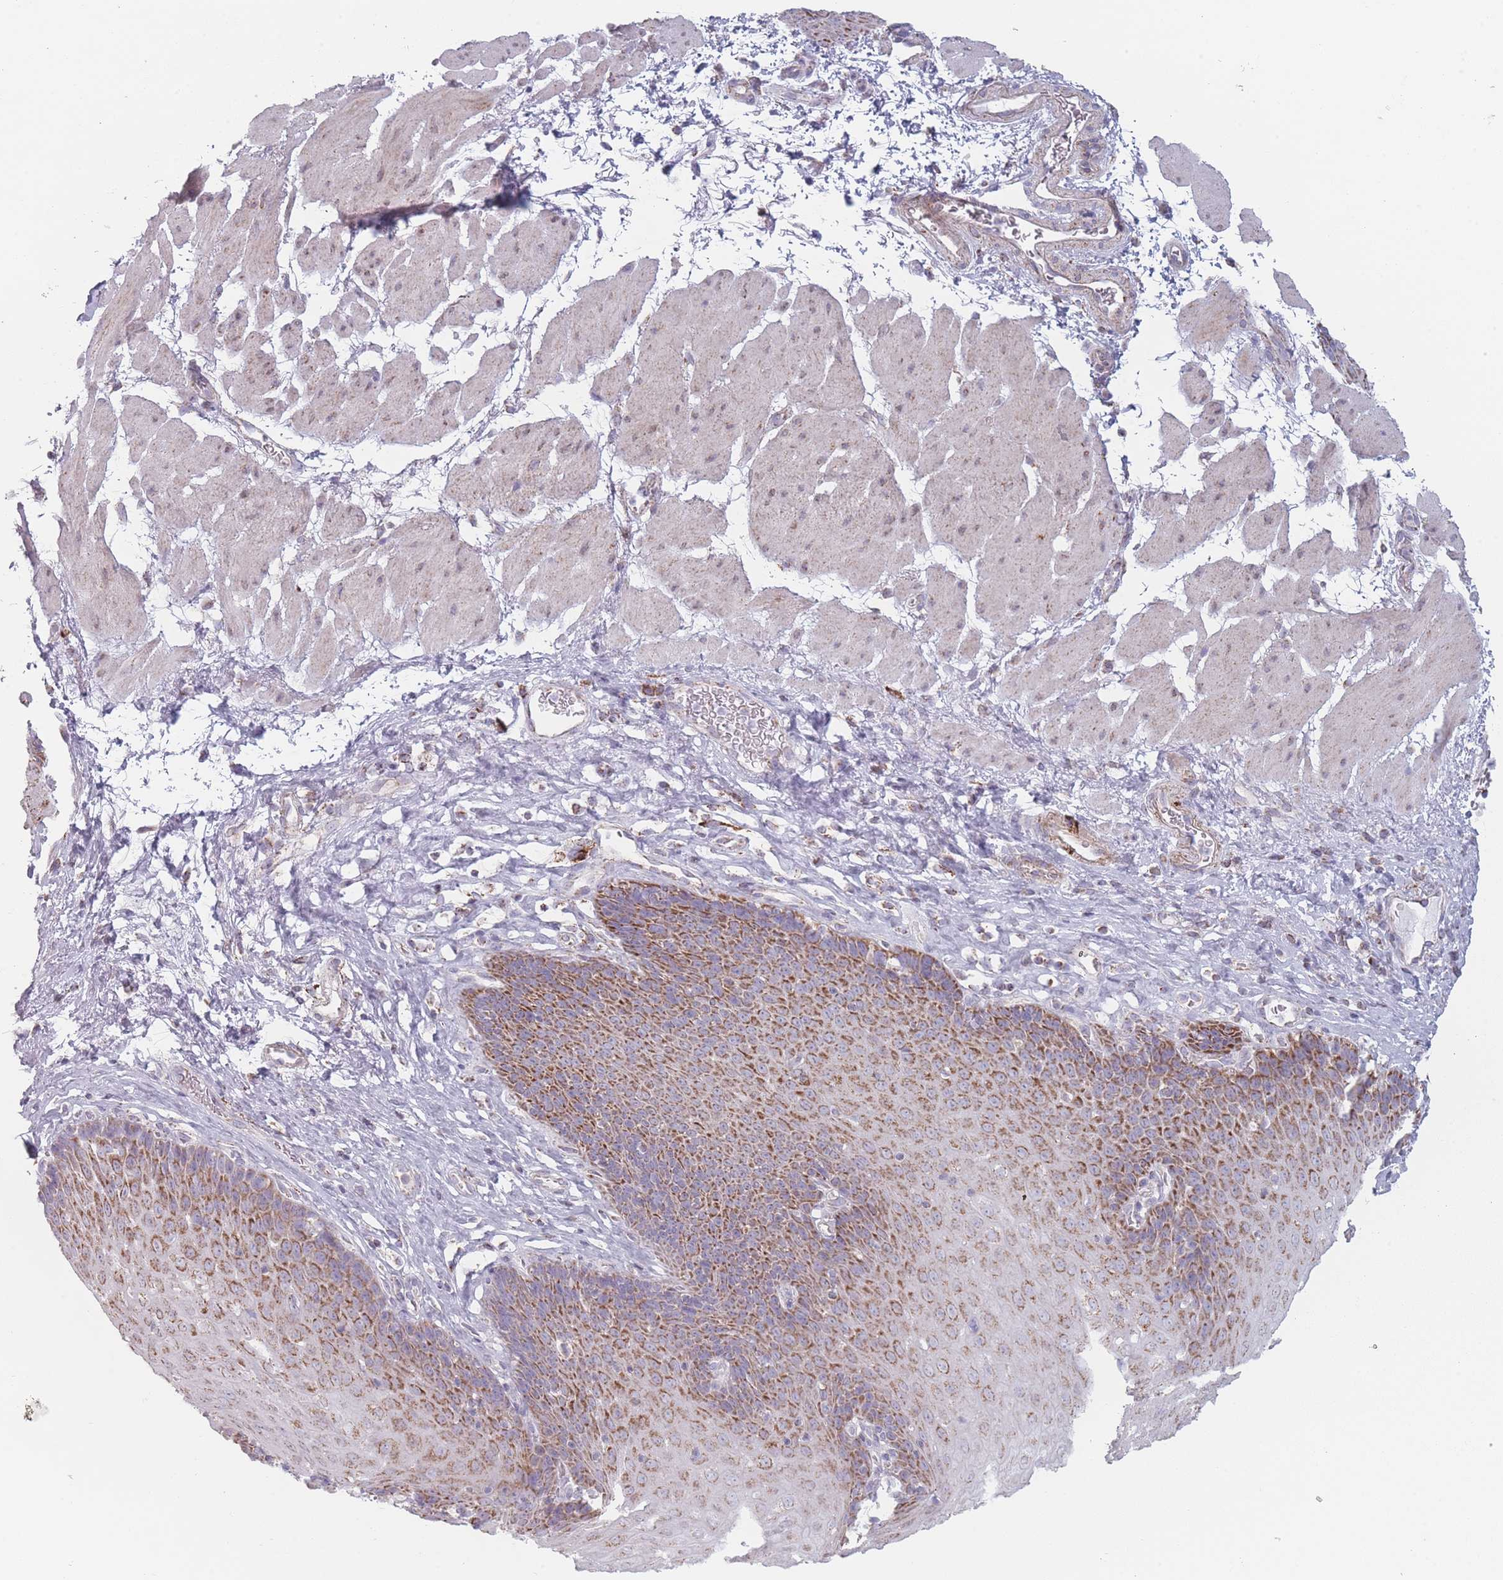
{"staining": {"intensity": "strong", "quantity": ">75%", "location": "cytoplasmic/membranous"}, "tissue": "esophagus", "cell_type": "Squamous epithelial cells", "image_type": "normal", "snomed": [{"axis": "morphology", "description": "Normal tissue, NOS"}, {"axis": "topography", "description": "Esophagus"}], "caption": "Protein staining by immunohistochemistry (IHC) exhibits strong cytoplasmic/membranous positivity in approximately >75% of squamous epithelial cells in unremarkable esophagus.", "gene": "DCHS1", "patient": {"sex": "female", "age": 66}}